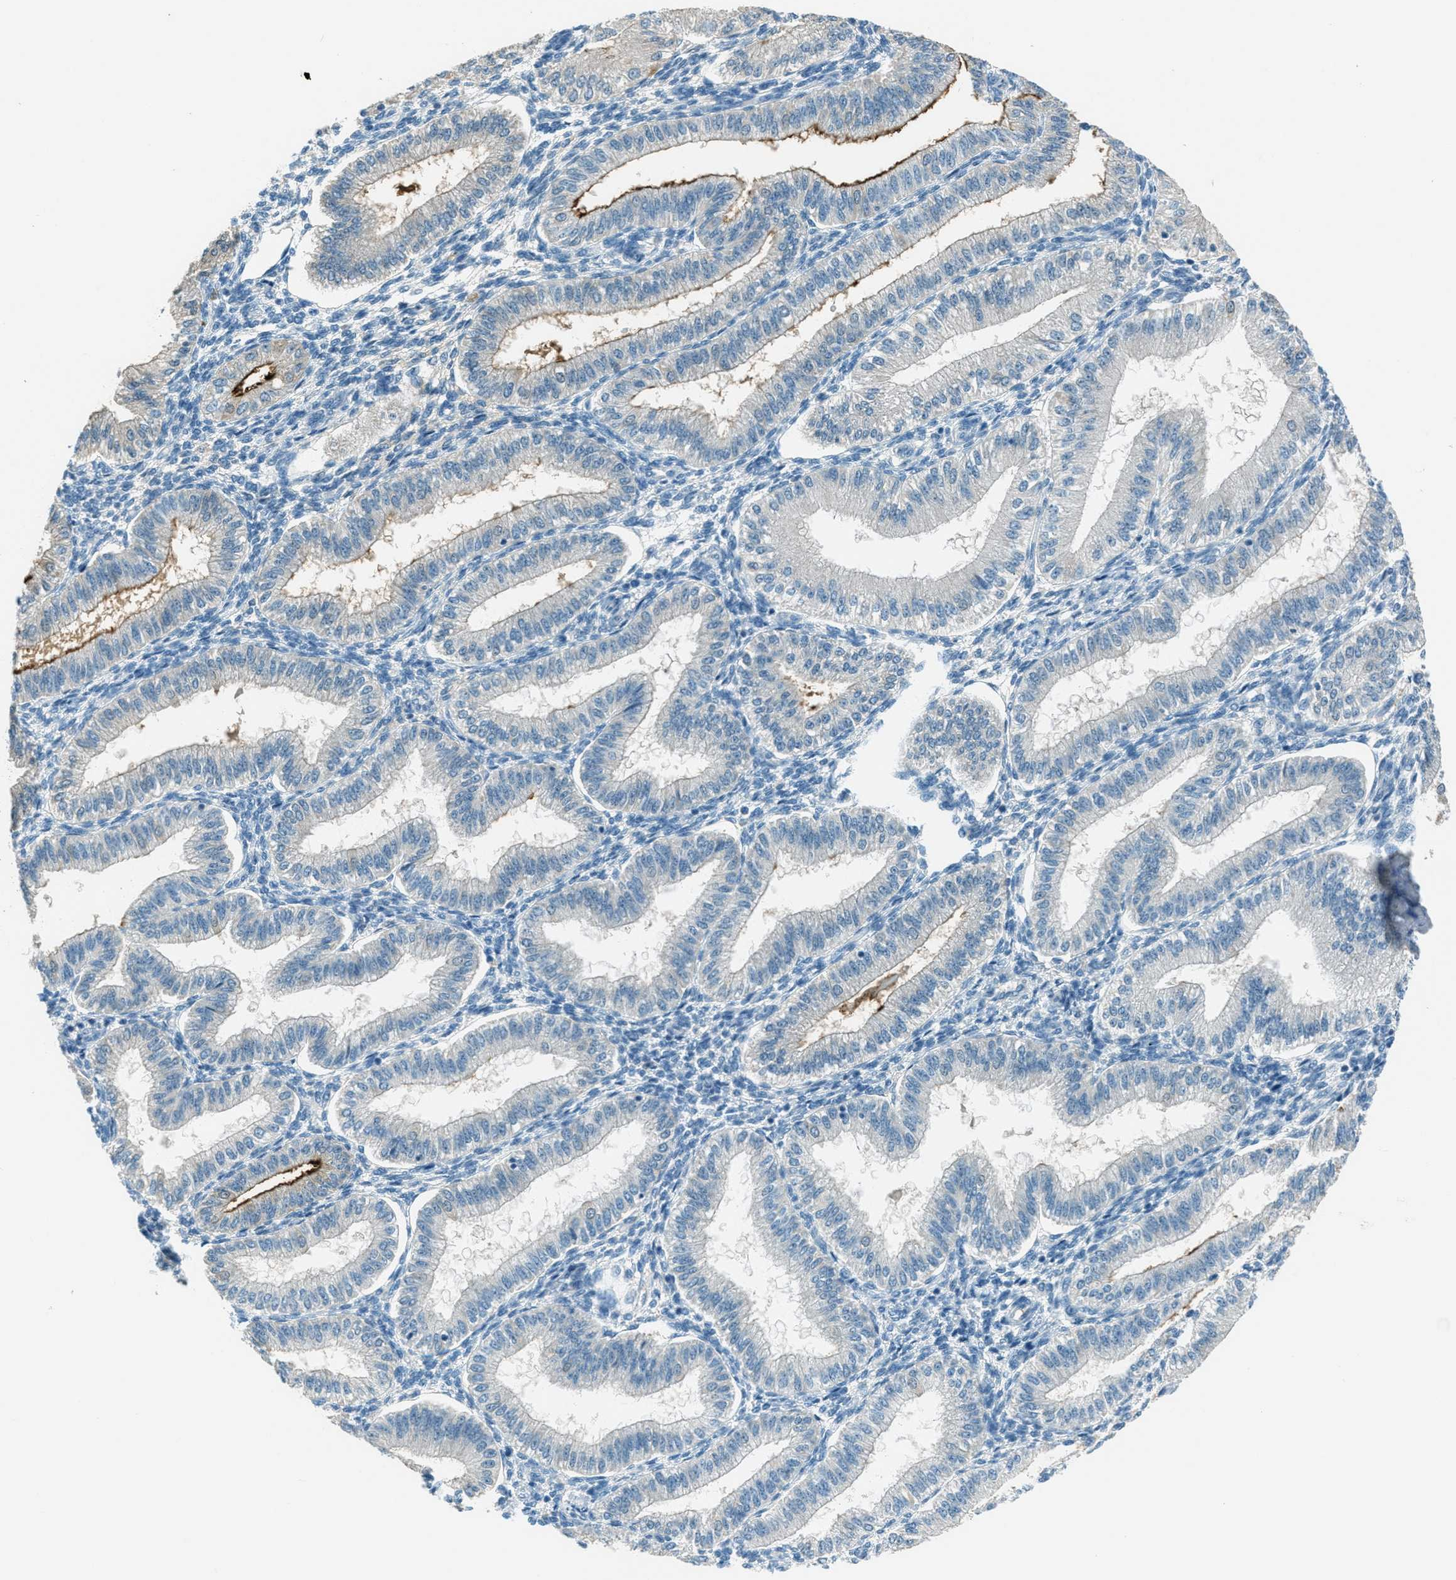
{"staining": {"intensity": "negative", "quantity": "none", "location": "none"}, "tissue": "endometrium", "cell_type": "Cells in endometrial stroma", "image_type": "normal", "snomed": [{"axis": "morphology", "description": "Normal tissue, NOS"}, {"axis": "topography", "description": "Endometrium"}], "caption": "Immunohistochemistry of unremarkable human endometrium demonstrates no staining in cells in endometrial stroma. (DAB (3,3'-diaminobenzidine) IHC with hematoxylin counter stain).", "gene": "MSLN", "patient": {"sex": "female", "age": 39}}